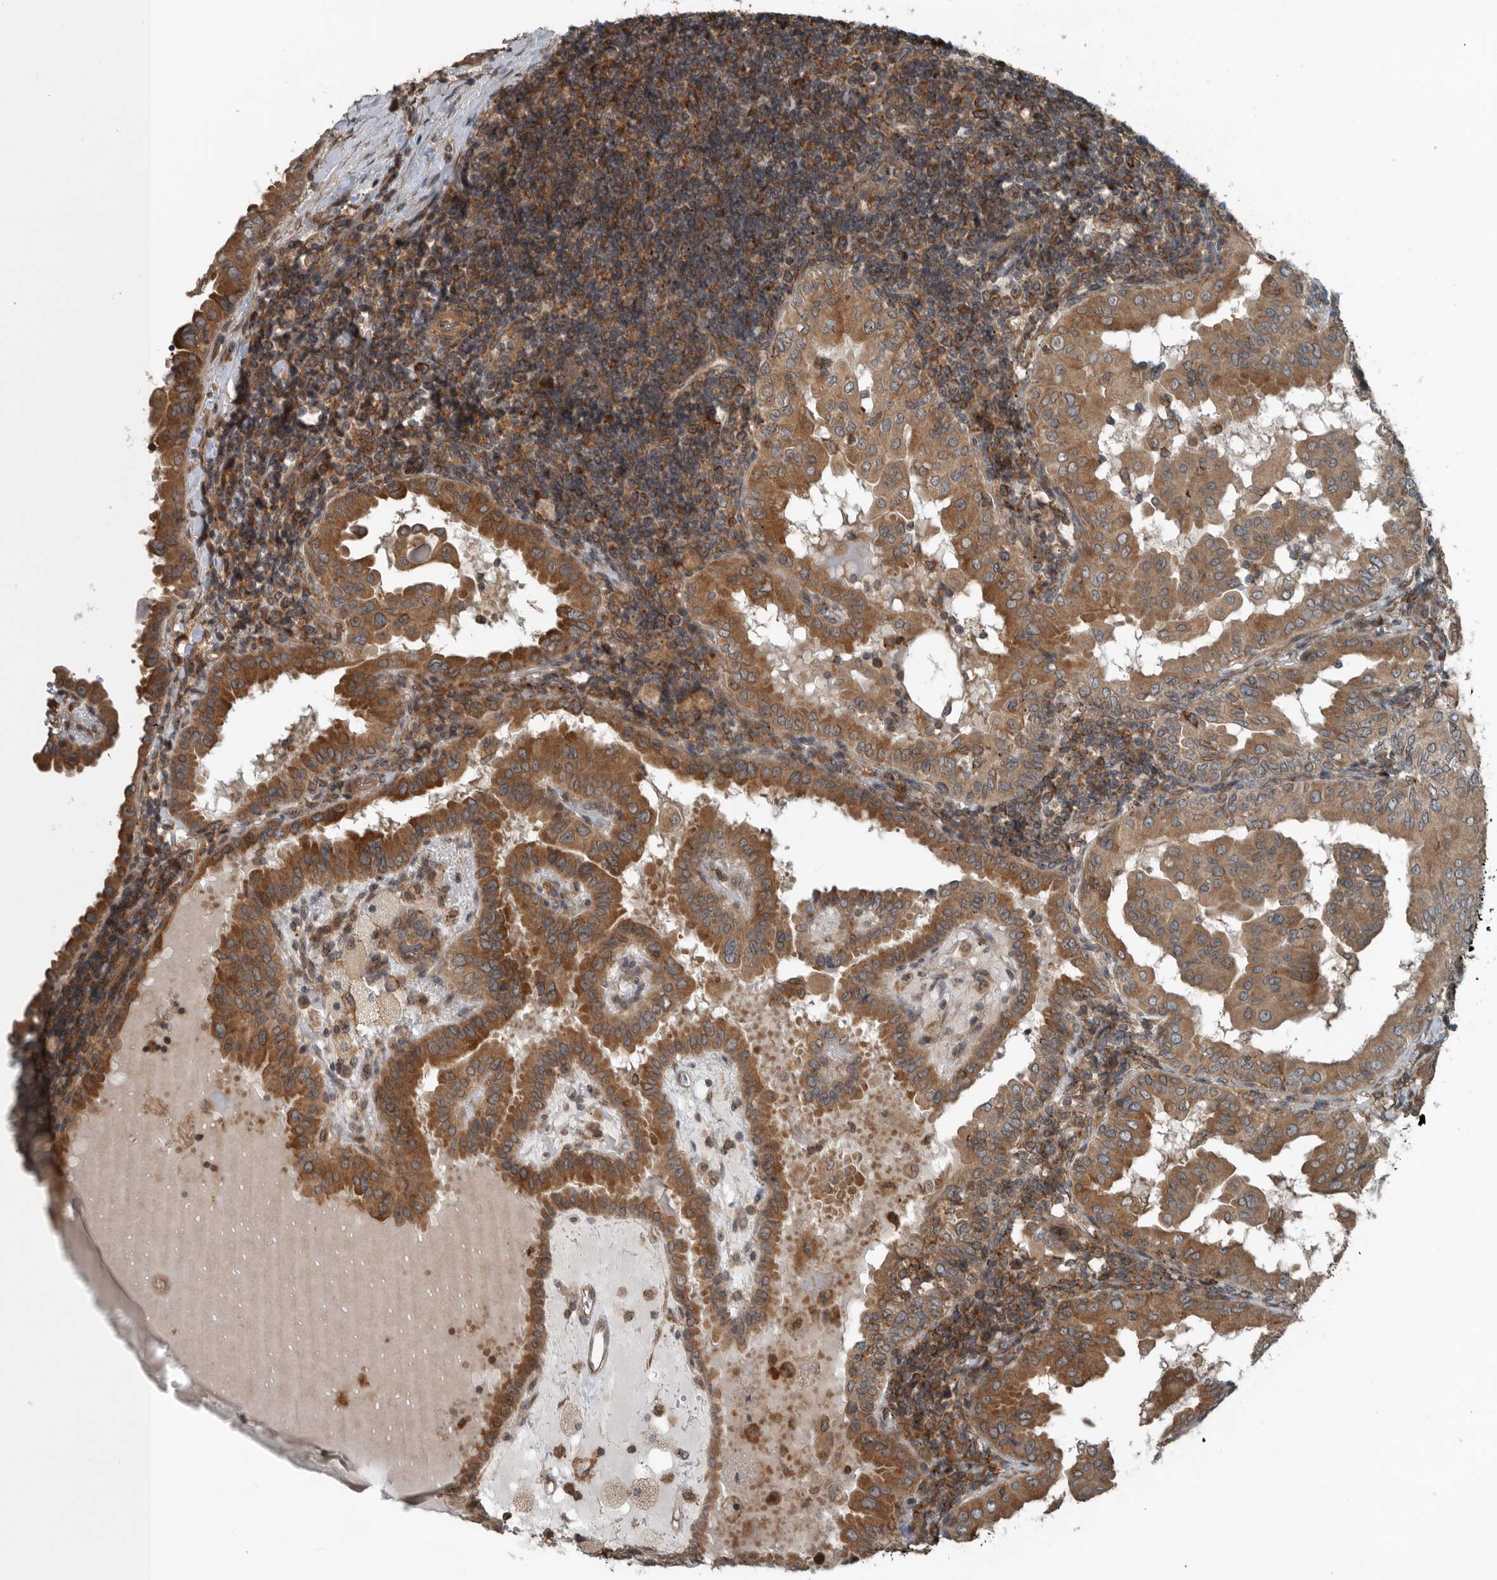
{"staining": {"intensity": "moderate", "quantity": ">75%", "location": "cytoplasmic/membranous"}, "tissue": "thyroid cancer", "cell_type": "Tumor cells", "image_type": "cancer", "snomed": [{"axis": "morphology", "description": "Papillary adenocarcinoma, NOS"}, {"axis": "topography", "description": "Thyroid gland"}], "caption": "Thyroid papillary adenocarcinoma was stained to show a protein in brown. There is medium levels of moderate cytoplasmic/membranous positivity in approximately >75% of tumor cells.", "gene": "AMFR", "patient": {"sex": "male", "age": 33}}